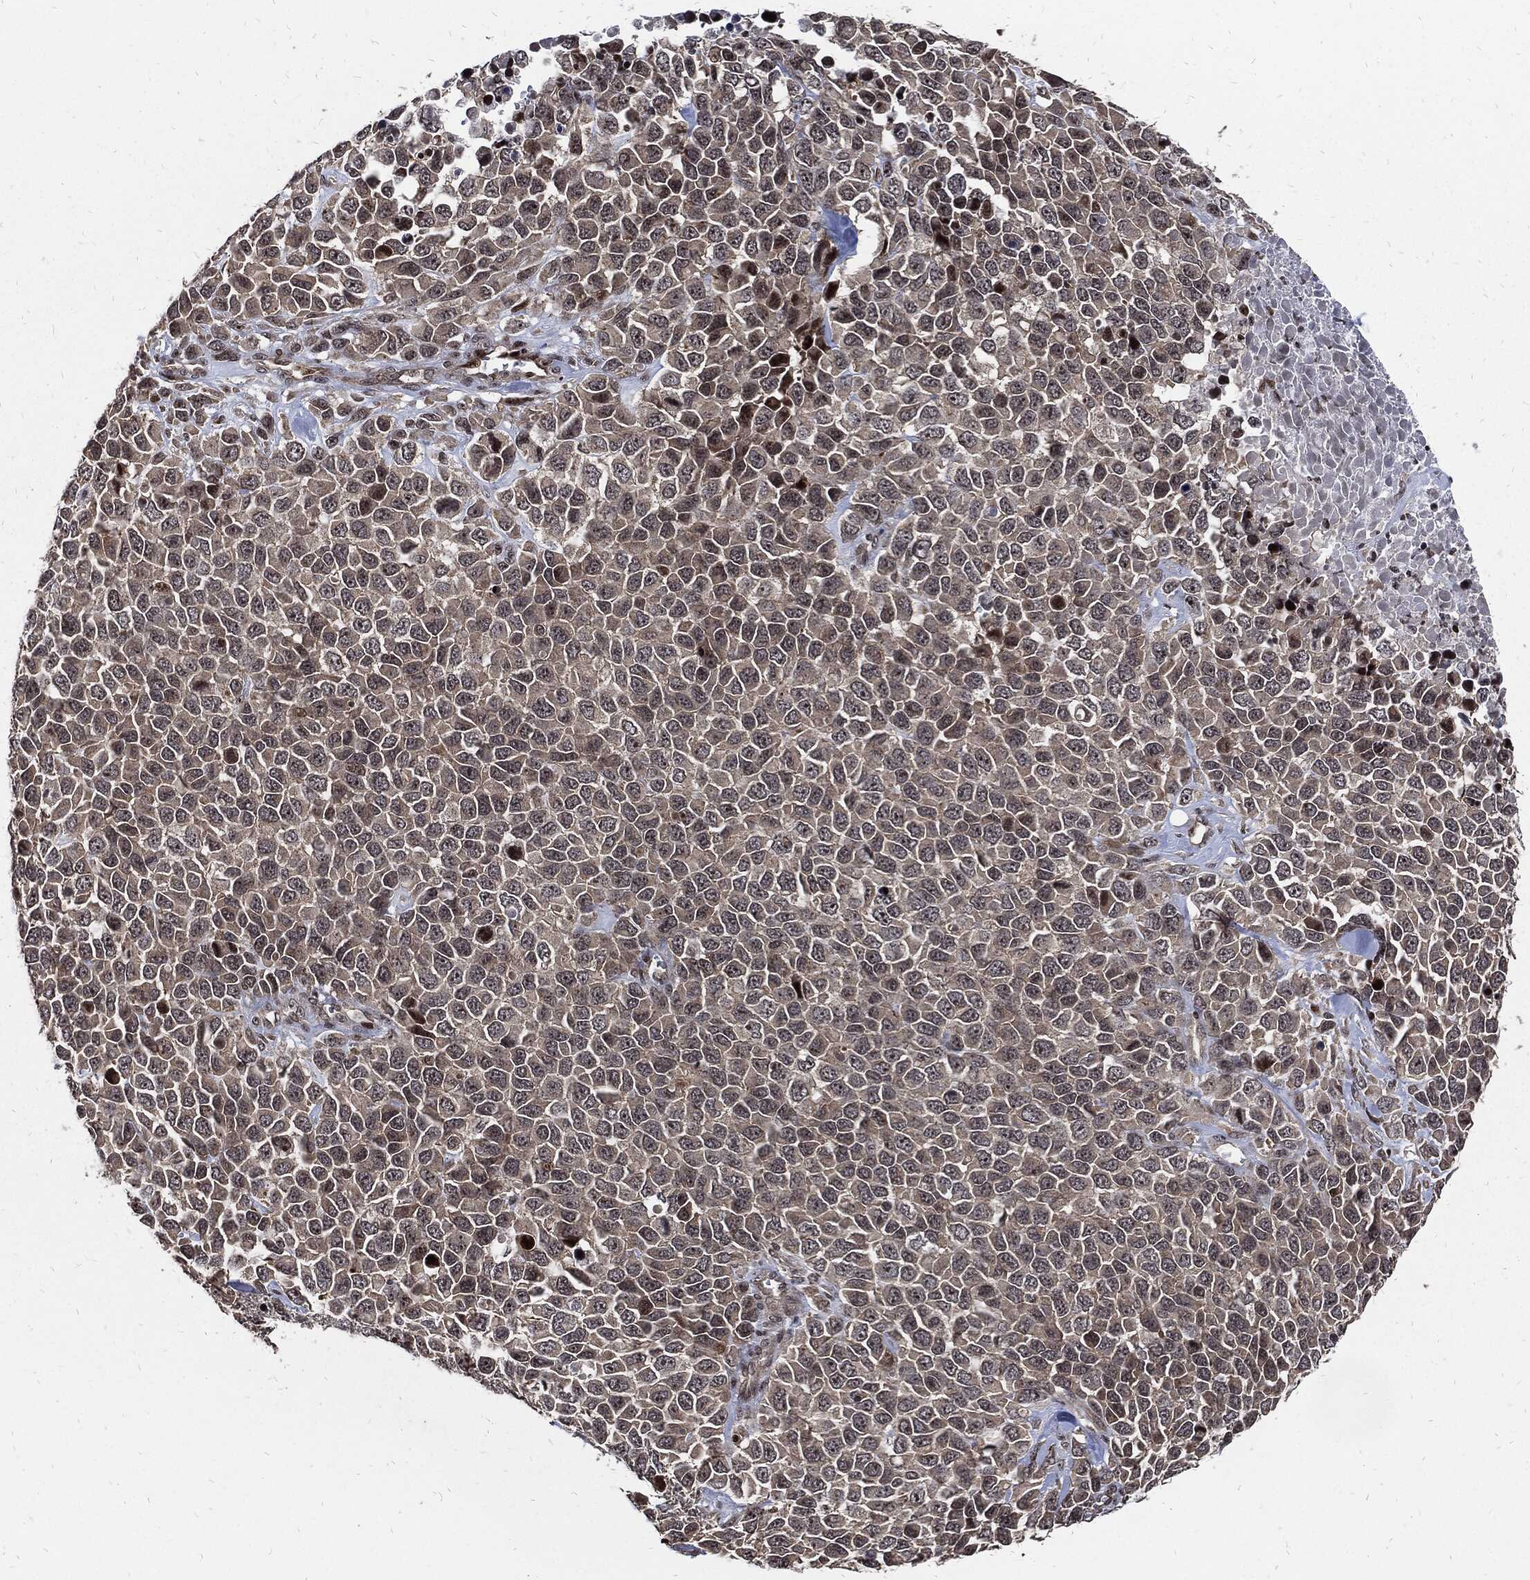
{"staining": {"intensity": "negative", "quantity": "none", "location": "none"}, "tissue": "melanoma", "cell_type": "Tumor cells", "image_type": "cancer", "snomed": [{"axis": "morphology", "description": "Malignant melanoma, Metastatic site"}, {"axis": "topography", "description": "Skin"}], "caption": "Immunohistochemistry (IHC) image of human malignant melanoma (metastatic site) stained for a protein (brown), which displays no staining in tumor cells. (DAB (3,3'-diaminobenzidine) IHC visualized using brightfield microscopy, high magnification).", "gene": "ZNF775", "patient": {"sex": "male", "age": 84}}